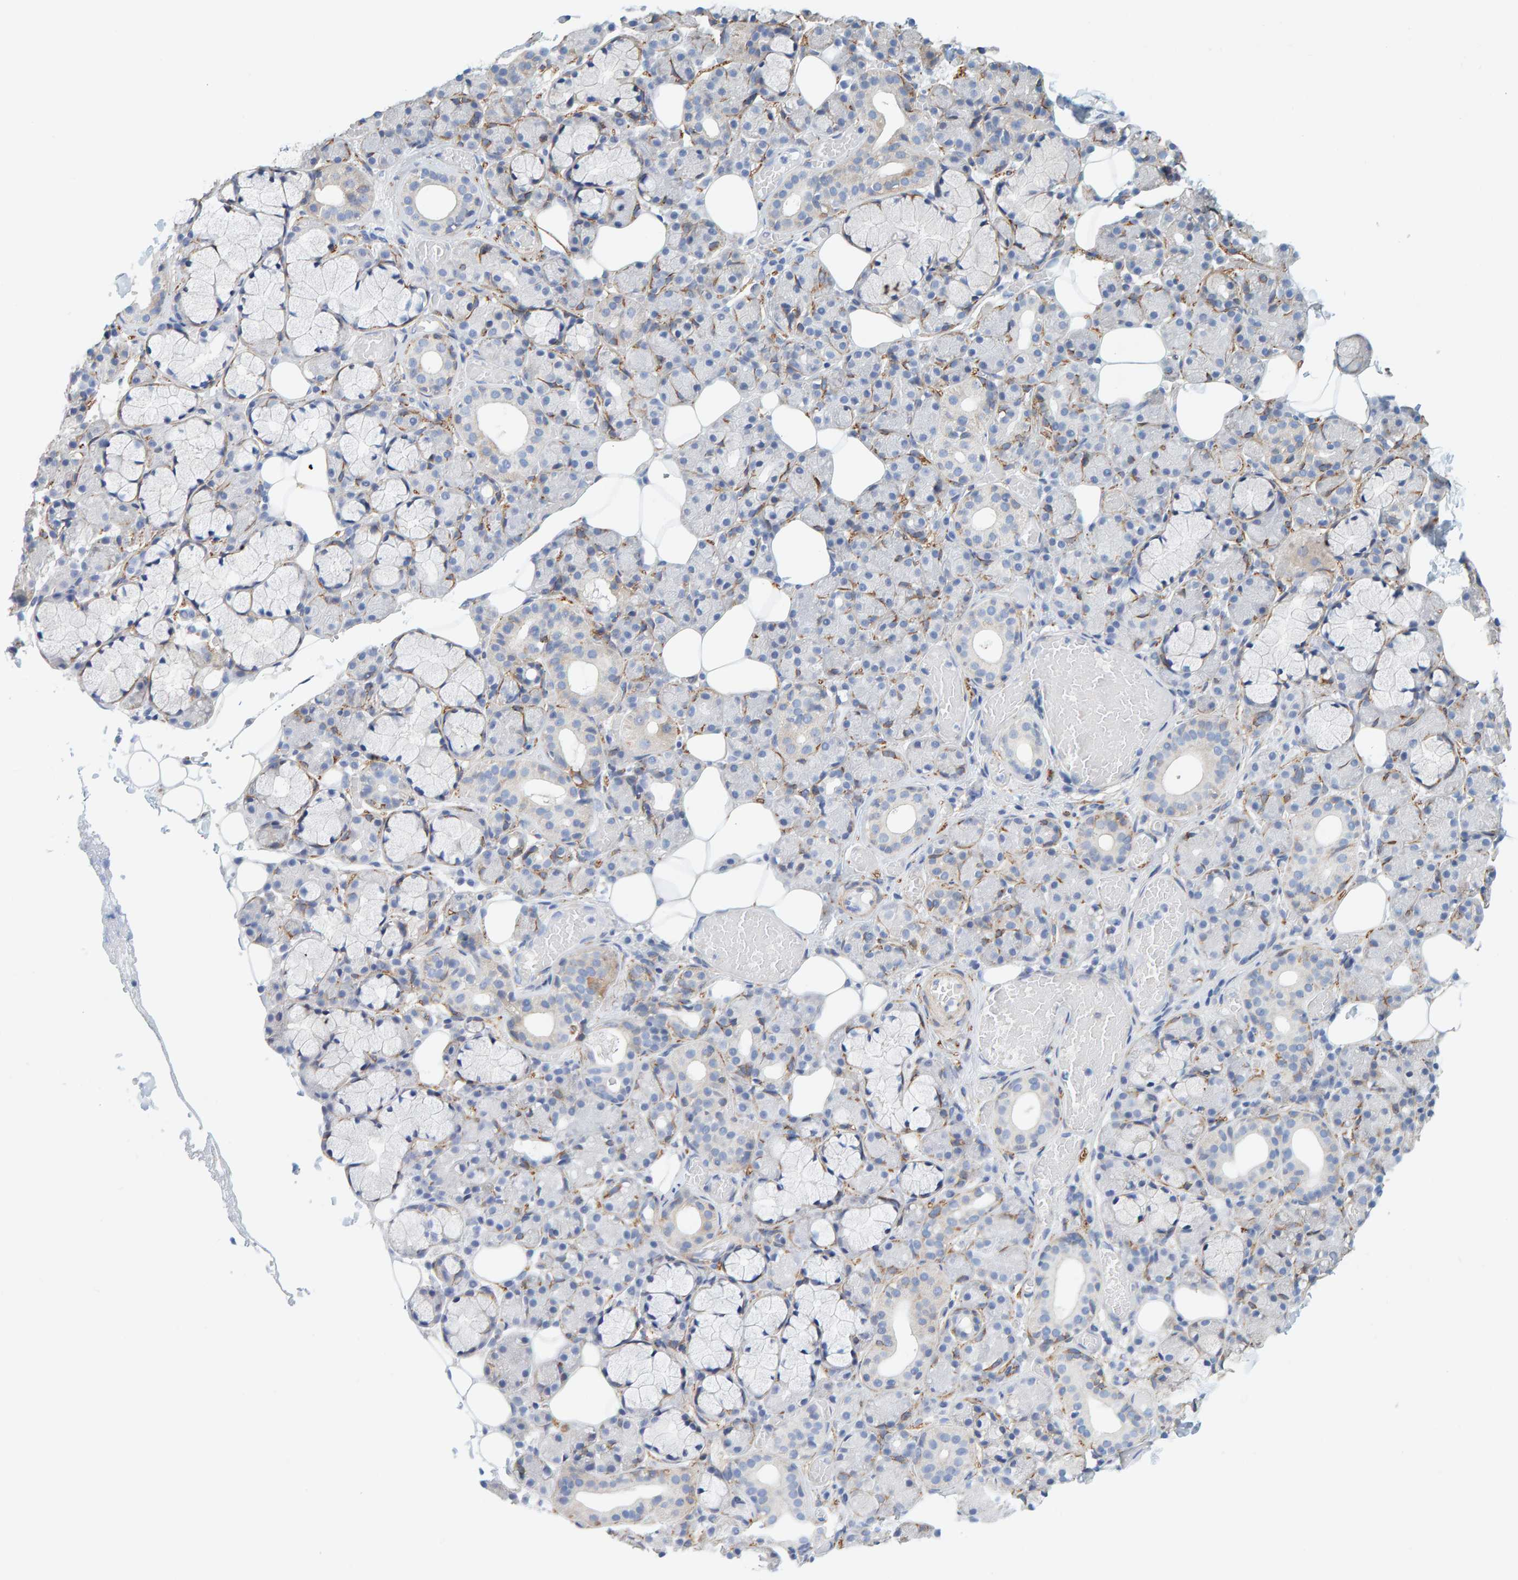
{"staining": {"intensity": "negative", "quantity": "none", "location": "none"}, "tissue": "salivary gland", "cell_type": "Glandular cells", "image_type": "normal", "snomed": [{"axis": "morphology", "description": "Normal tissue, NOS"}, {"axis": "topography", "description": "Salivary gland"}], "caption": "Immunohistochemistry photomicrograph of benign salivary gland: human salivary gland stained with DAB (3,3'-diaminobenzidine) displays no significant protein staining in glandular cells.", "gene": "MAP1B", "patient": {"sex": "male", "age": 63}}